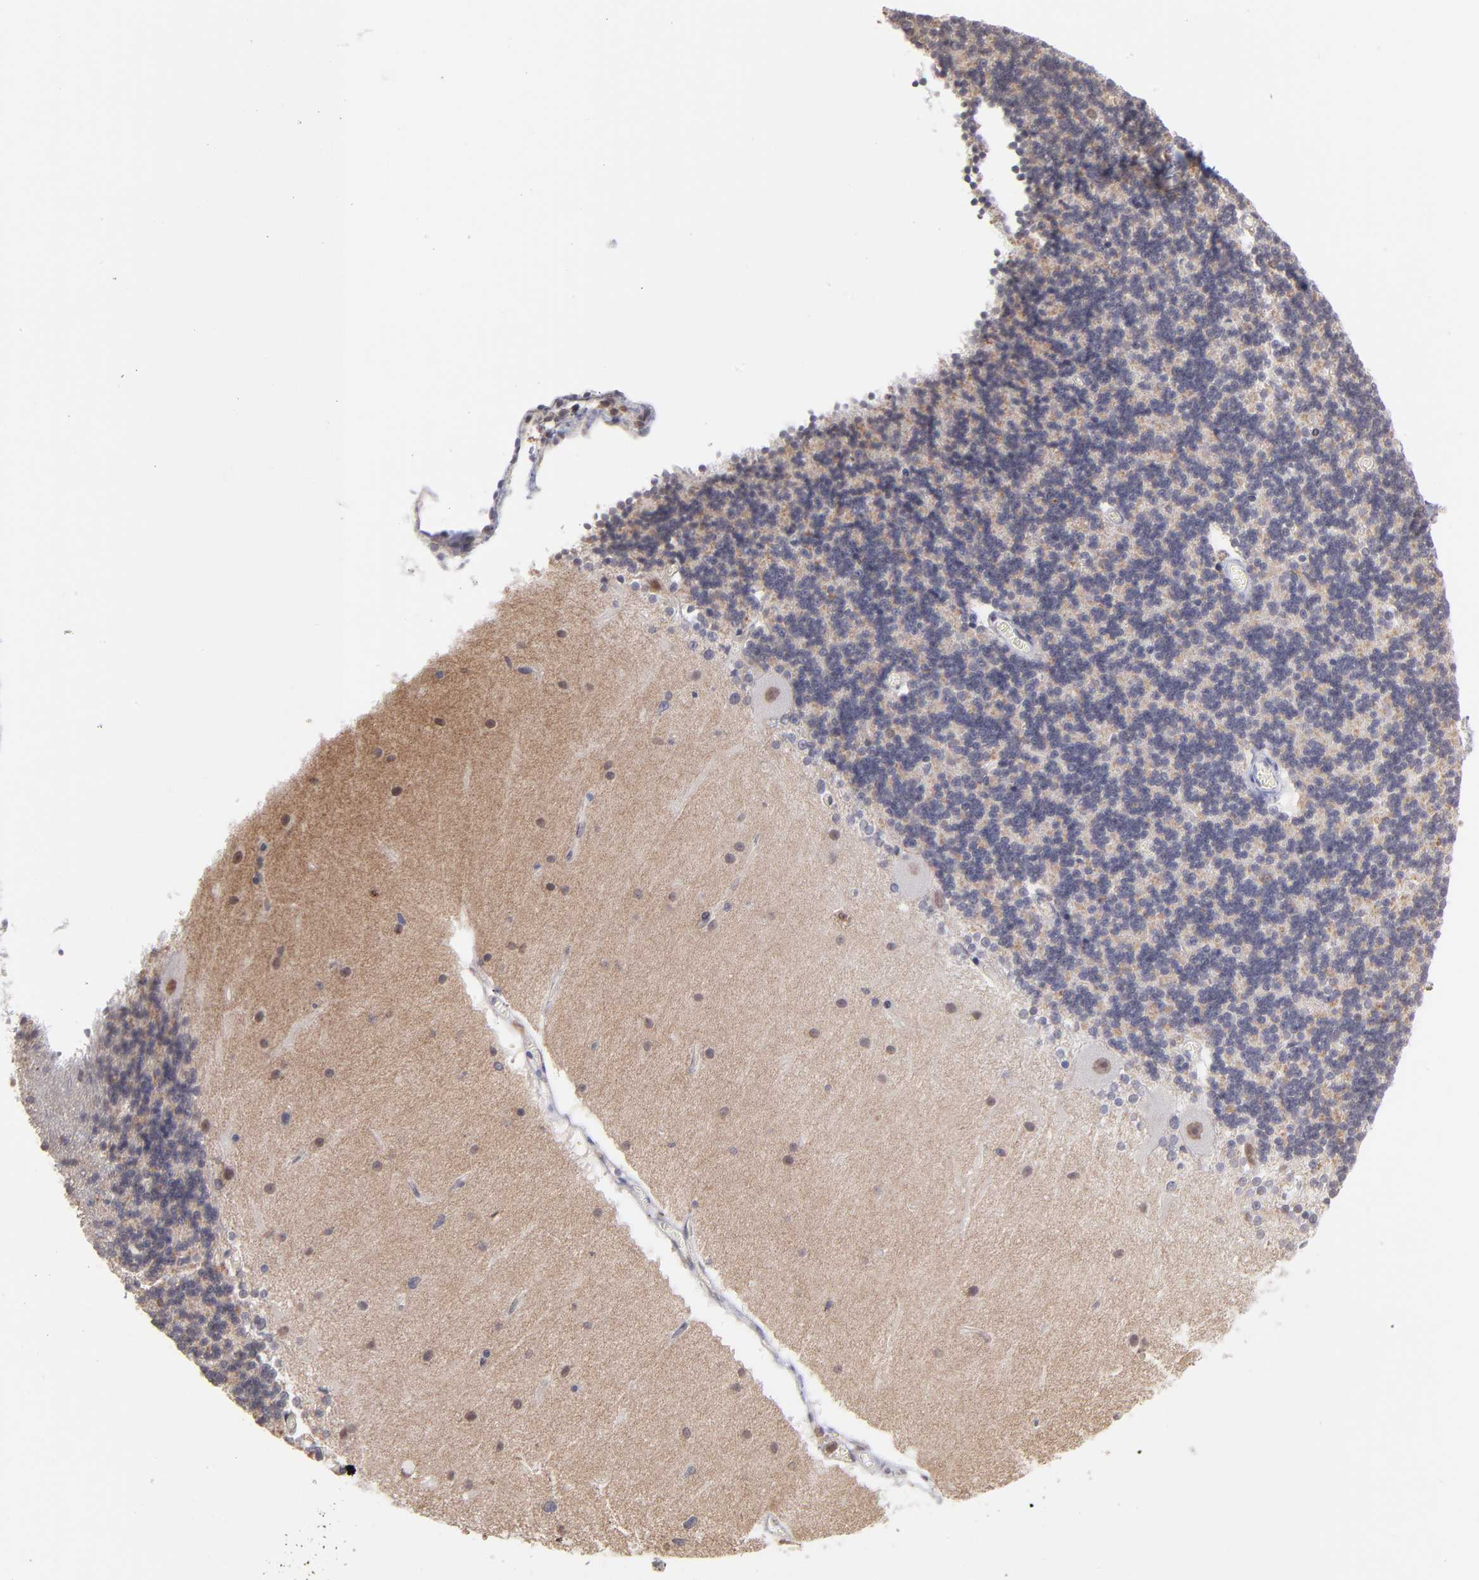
{"staining": {"intensity": "negative", "quantity": "none", "location": "none"}, "tissue": "cerebellum", "cell_type": "Cells in granular layer", "image_type": "normal", "snomed": [{"axis": "morphology", "description": "Normal tissue, NOS"}, {"axis": "topography", "description": "Cerebellum"}], "caption": "This photomicrograph is of normal cerebellum stained with immunohistochemistry (IHC) to label a protein in brown with the nuclei are counter-stained blue. There is no staining in cells in granular layer.", "gene": "OAS1", "patient": {"sex": "female", "age": 54}}